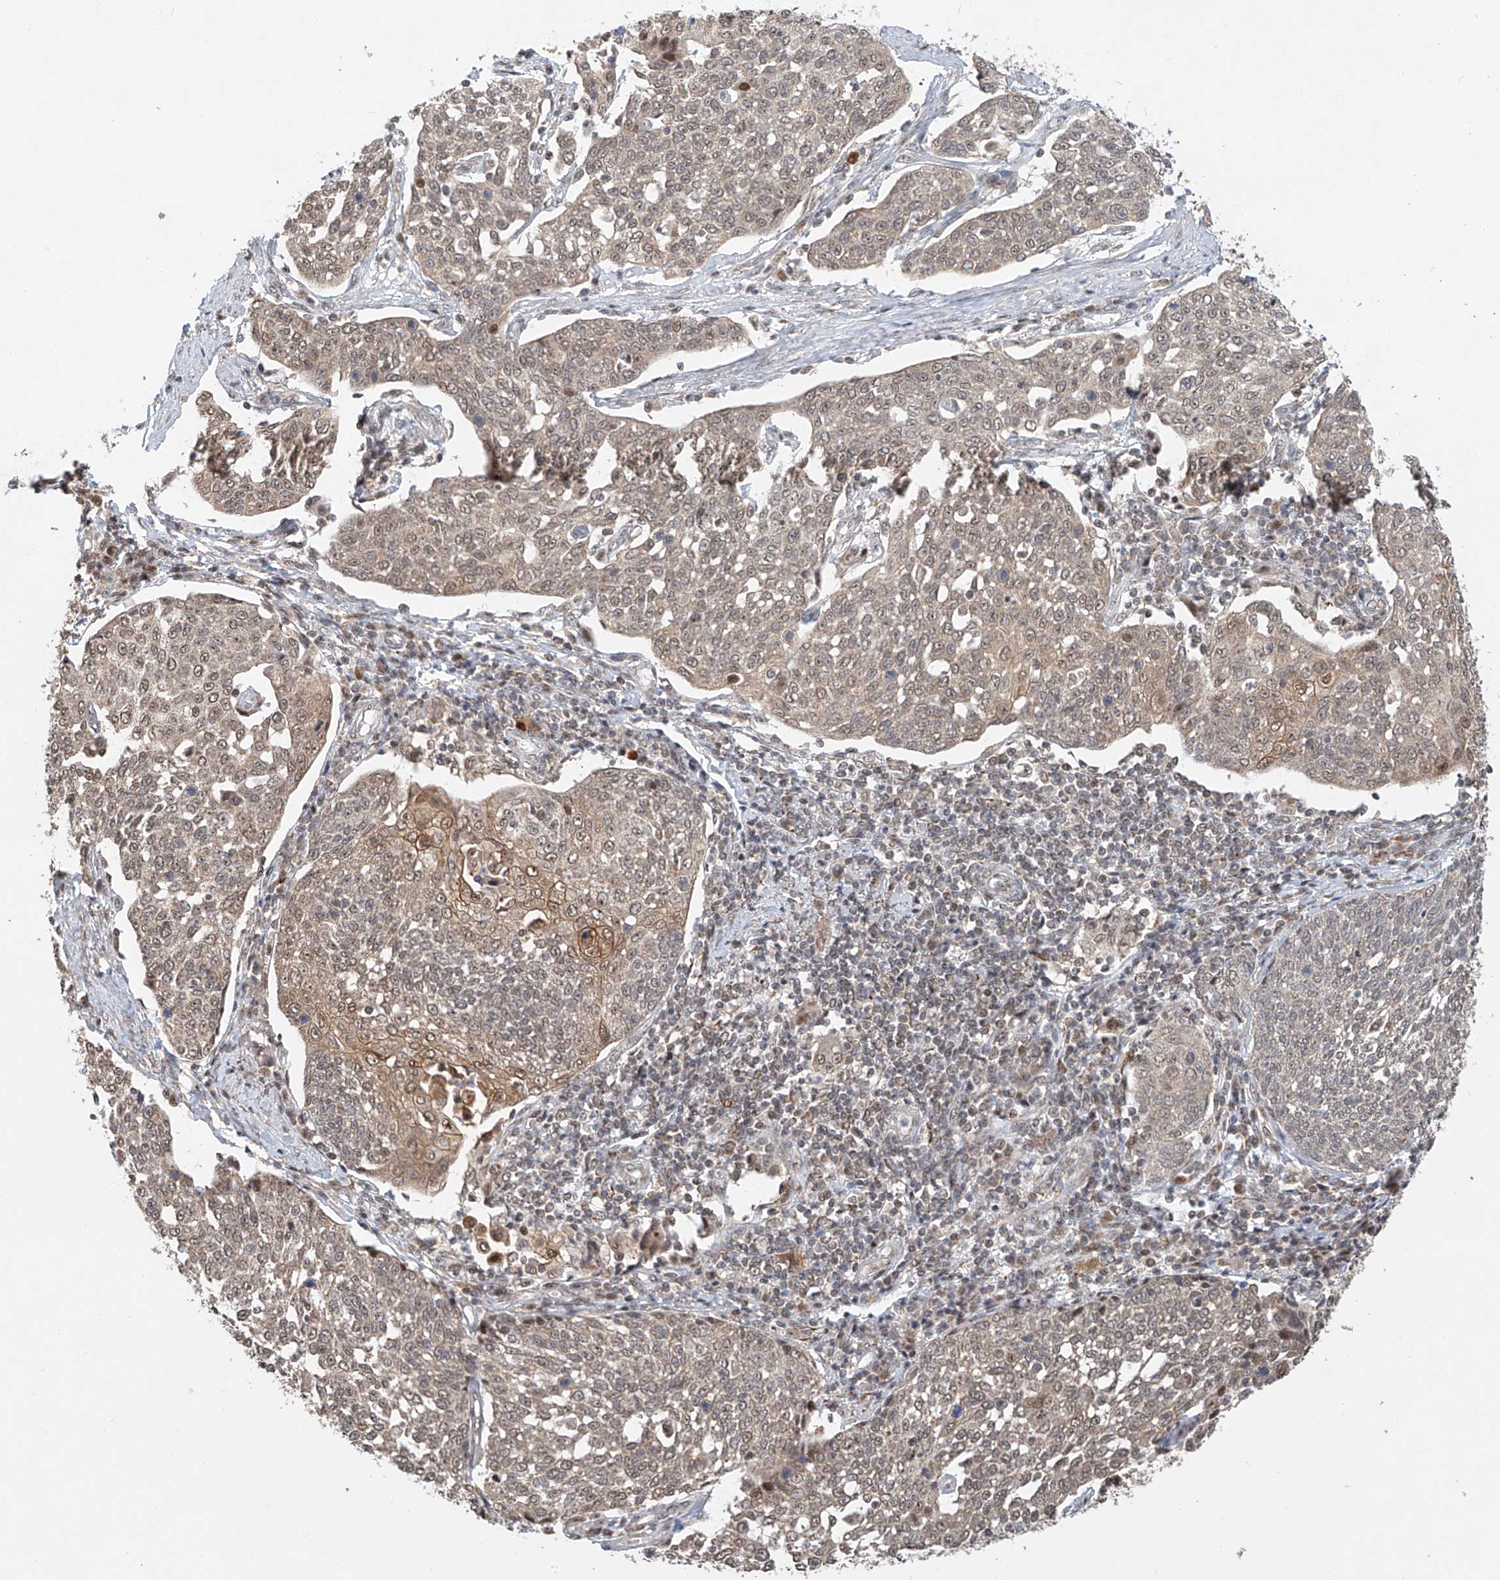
{"staining": {"intensity": "weak", "quantity": "25%-75%", "location": "cytoplasmic/membranous,nuclear"}, "tissue": "cervical cancer", "cell_type": "Tumor cells", "image_type": "cancer", "snomed": [{"axis": "morphology", "description": "Squamous cell carcinoma, NOS"}, {"axis": "topography", "description": "Cervix"}], "caption": "Cervical cancer (squamous cell carcinoma) was stained to show a protein in brown. There is low levels of weak cytoplasmic/membranous and nuclear staining in about 25%-75% of tumor cells. (DAB (3,3'-diaminobenzidine) IHC, brown staining for protein, blue staining for nuclei).", "gene": "SYTL3", "patient": {"sex": "female", "age": 34}}